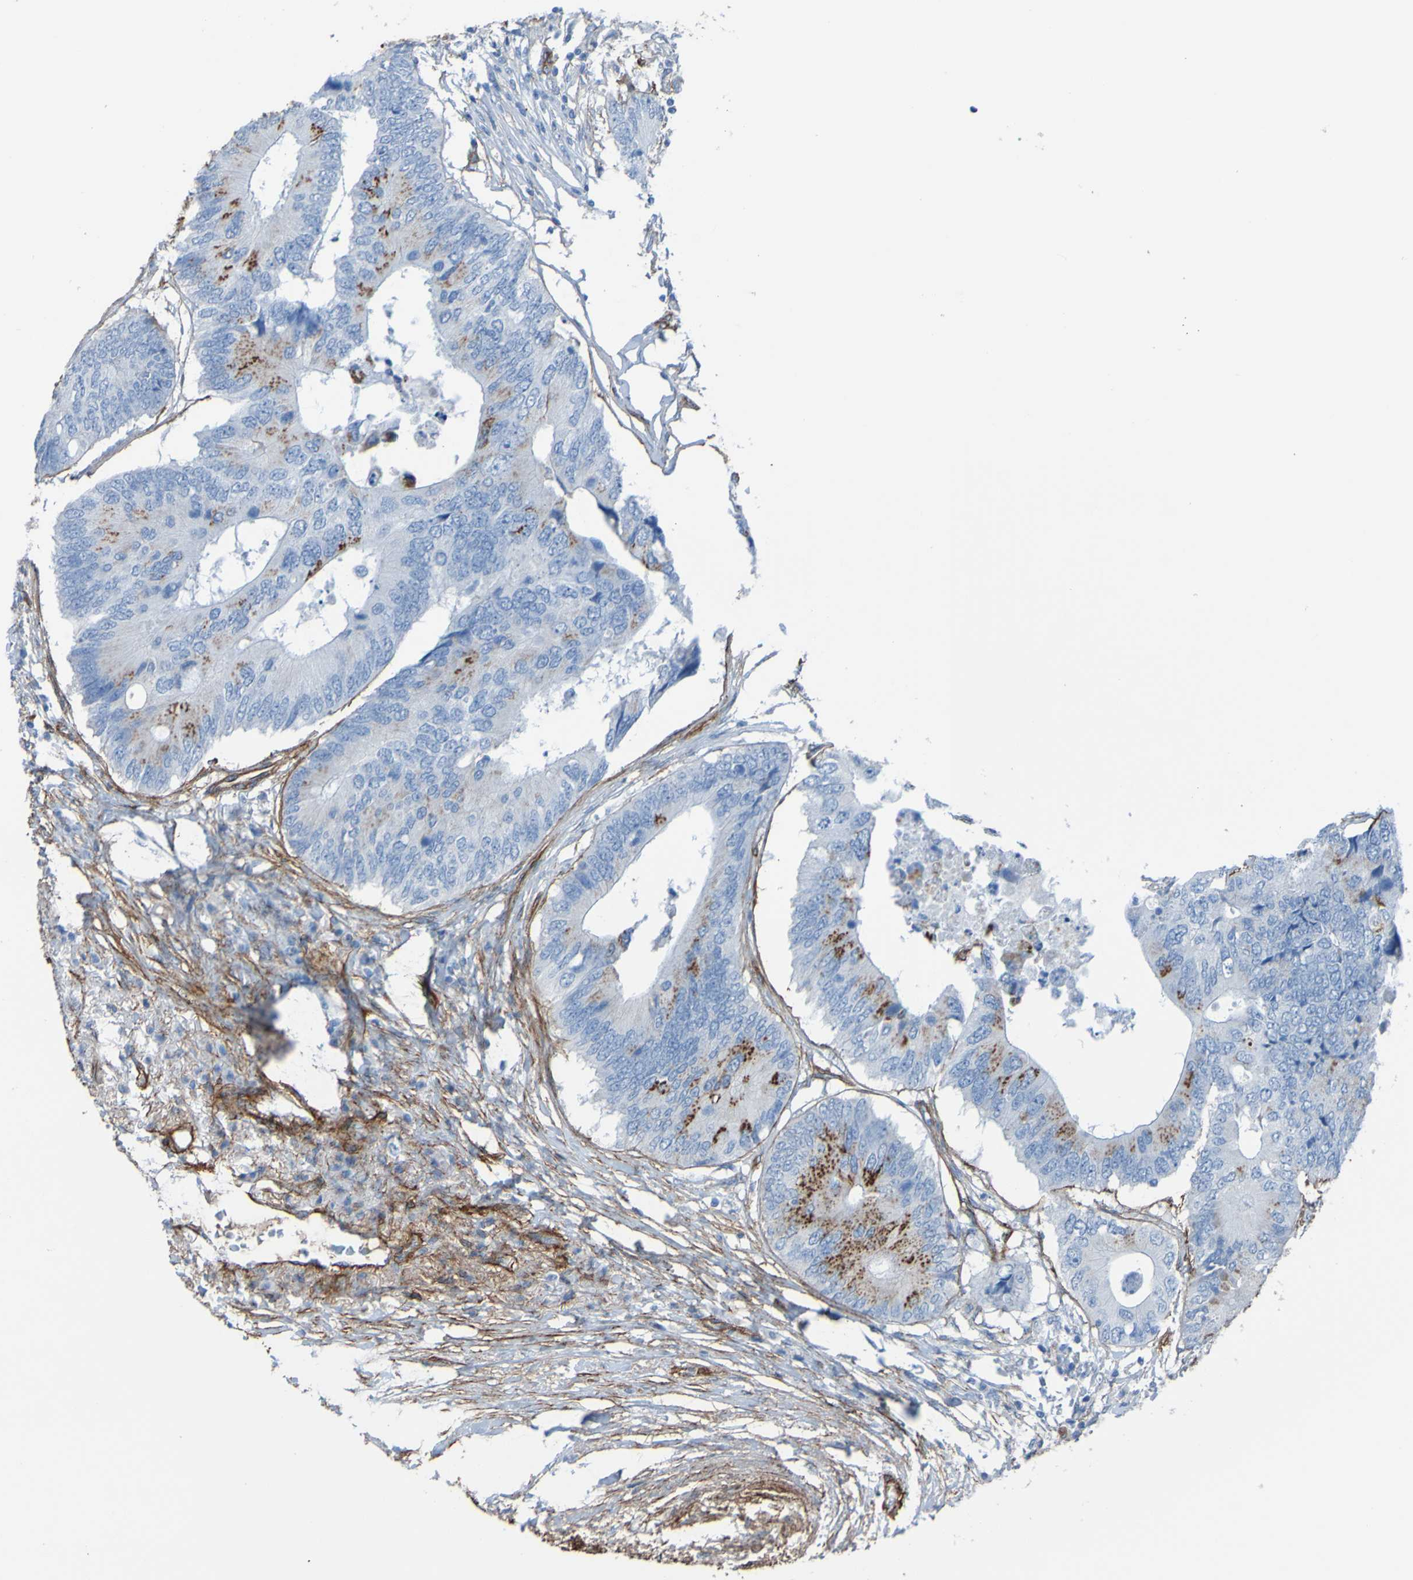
{"staining": {"intensity": "negative", "quantity": "none", "location": "none"}, "tissue": "colorectal cancer", "cell_type": "Tumor cells", "image_type": "cancer", "snomed": [{"axis": "morphology", "description": "Adenocarcinoma, NOS"}, {"axis": "topography", "description": "Colon"}], "caption": "DAB (3,3'-diaminobenzidine) immunohistochemical staining of human colorectal cancer shows no significant staining in tumor cells.", "gene": "COL4A2", "patient": {"sex": "male", "age": 71}}